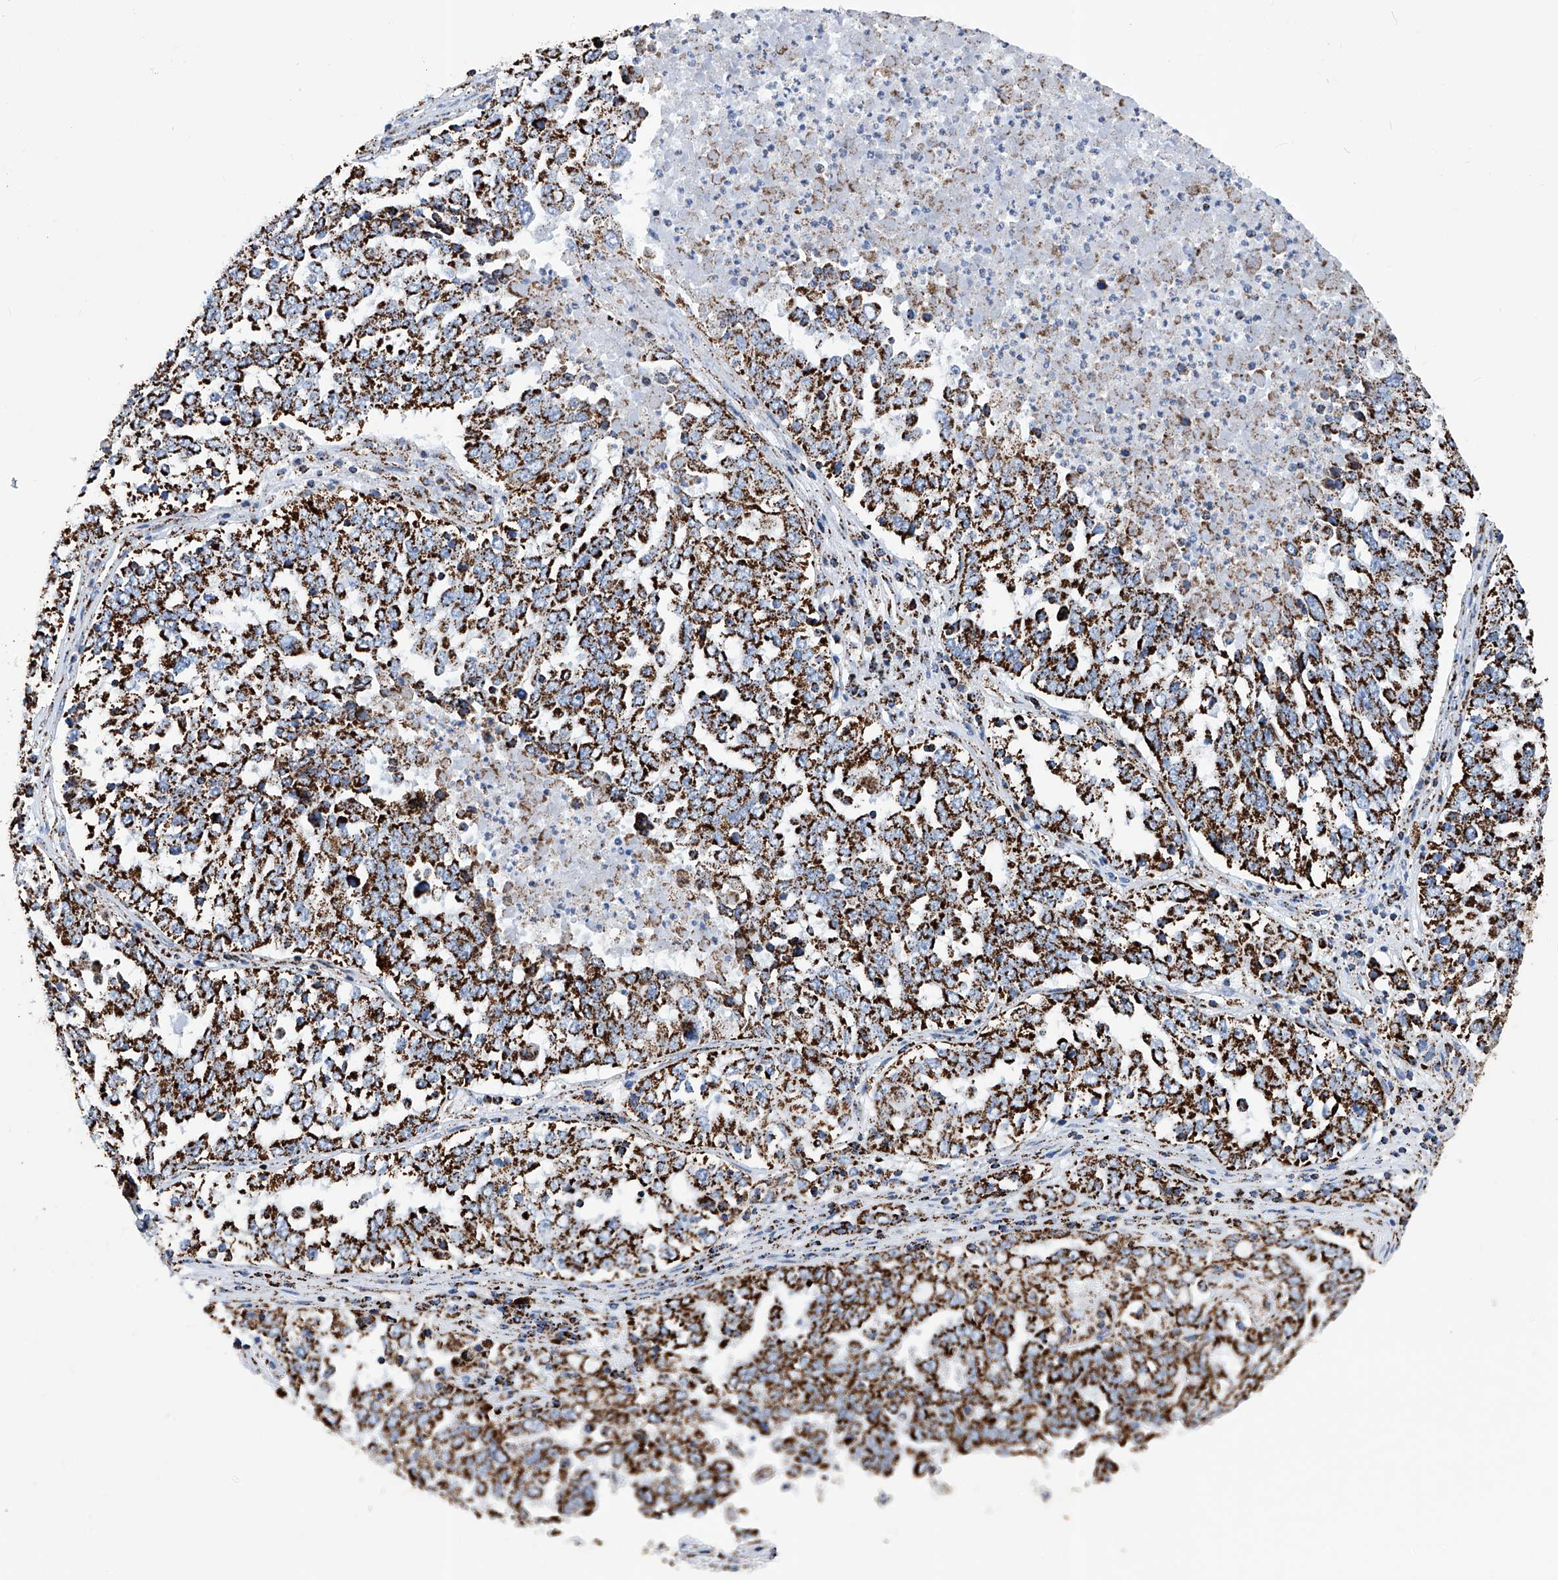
{"staining": {"intensity": "strong", "quantity": ">75%", "location": "cytoplasmic/membranous"}, "tissue": "ovarian cancer", "cell_type": "Tumor cells", "image_type": "cancer", "snomed": [{"axis": "morphology", "description": "Carcinoma, endometroid"}, {"axis": "topography", "description": "Ovary"}], "caption": "This image reveals immunohistochemistry (IHC) staining of human endometroid carcinoma (ovarian), with high strong cytoplasmic/membranous positivity in approximately >75% of tumor cells.", "gene": "ATP5PF", "patient": {"sex": "female", "age": 62}}